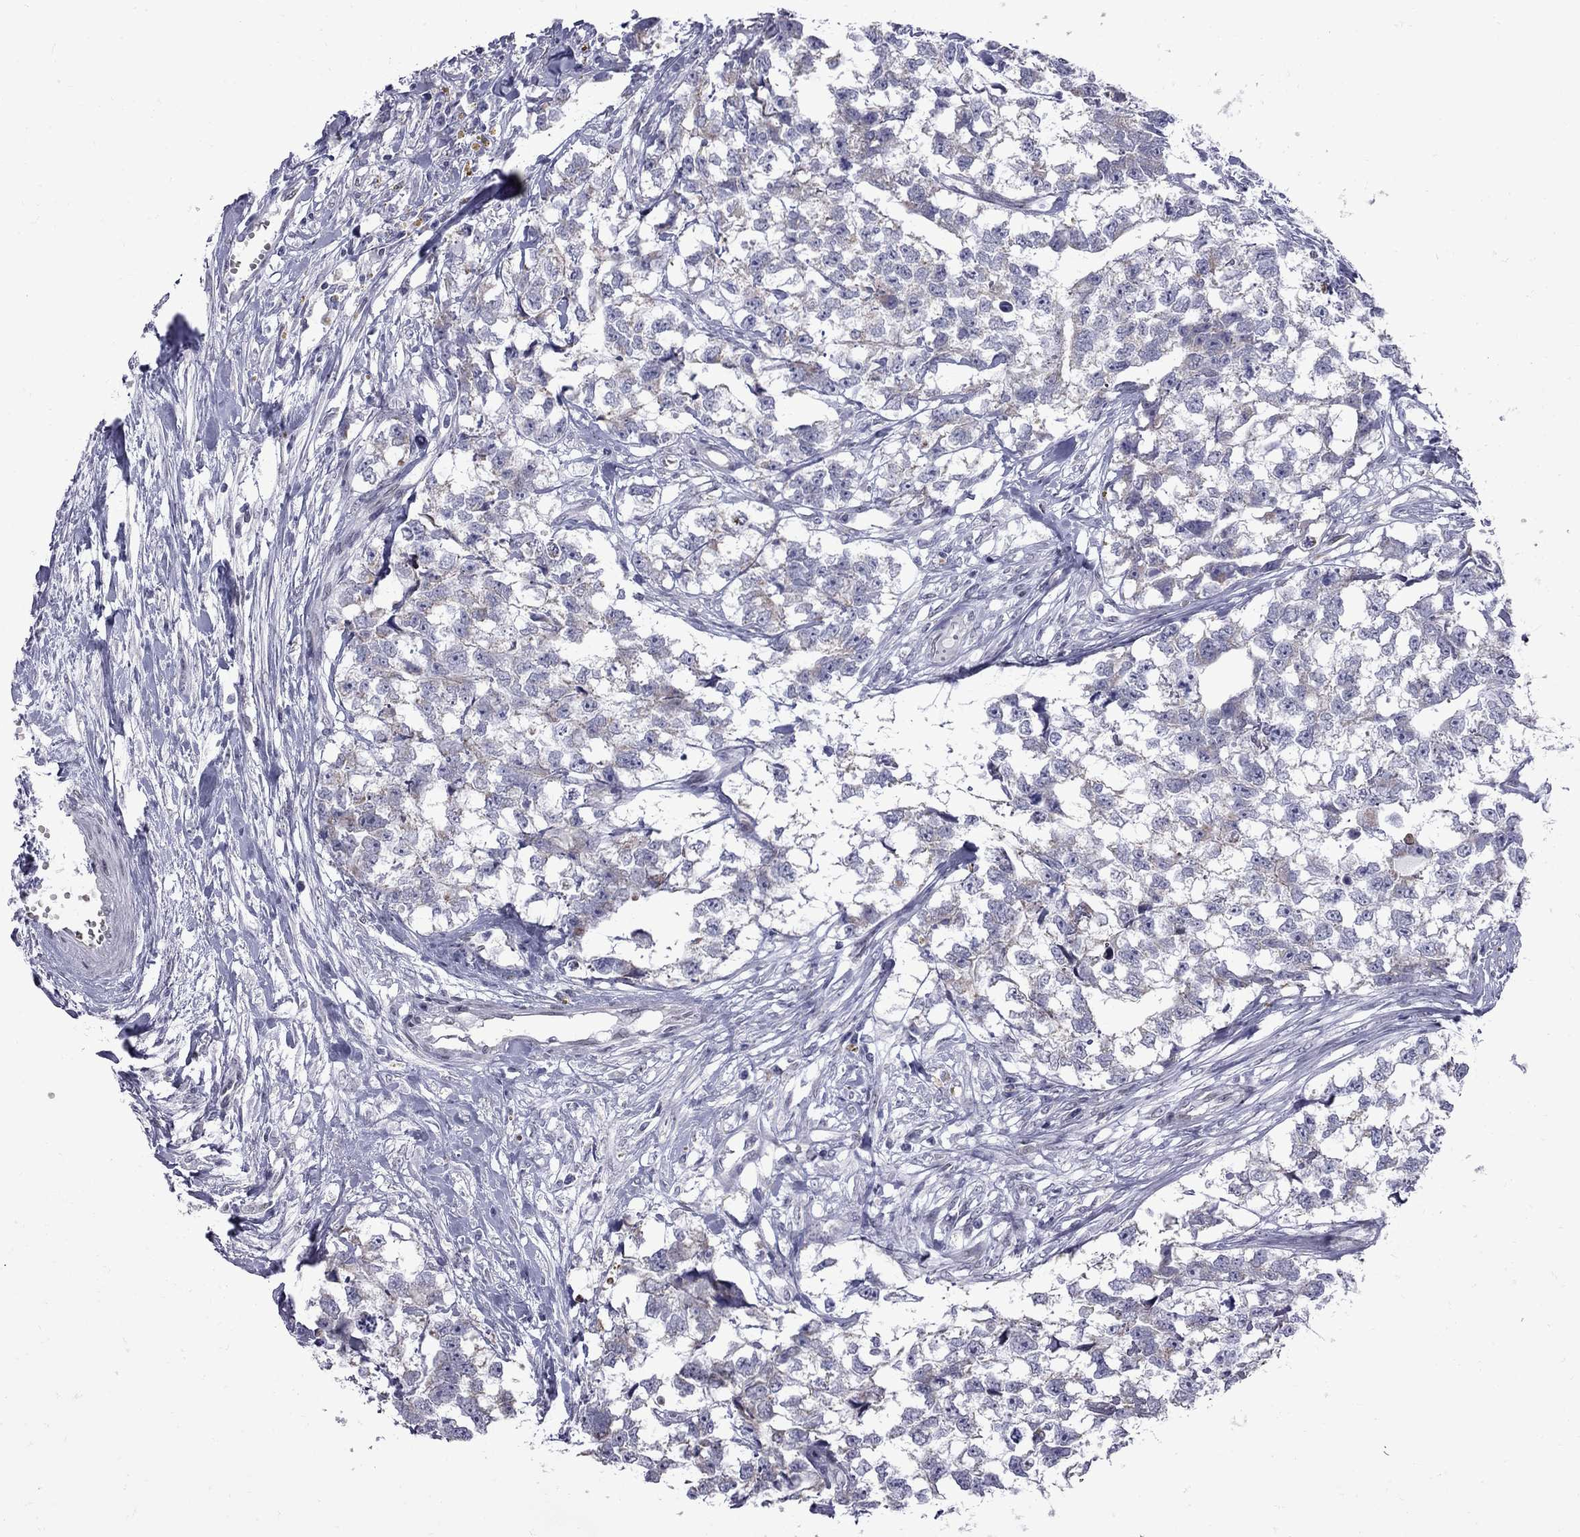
{"staining": {"intensity": "weak", "quantity": "<25%", "location": "cytoplasmic/membranous"}, "tissue": "testis cancer", "cell_type": "Tumor cells", "image_type": "cancer", "snomed": [{"axis": "morphology", "description": "Carcinoma, Embryonal, NOS"}, {"axis": "morphology", "description": "Teratoma, malignant, NOS"}, {"axis": "topography", "description": "Testis"}], "caption": "Immunohistochemical staining of malignant teratoma (testis) exhibits no significant staining in tumor cells.", "gene": "CLTCL1", "patient": {"sex": "male", "age": 44}}